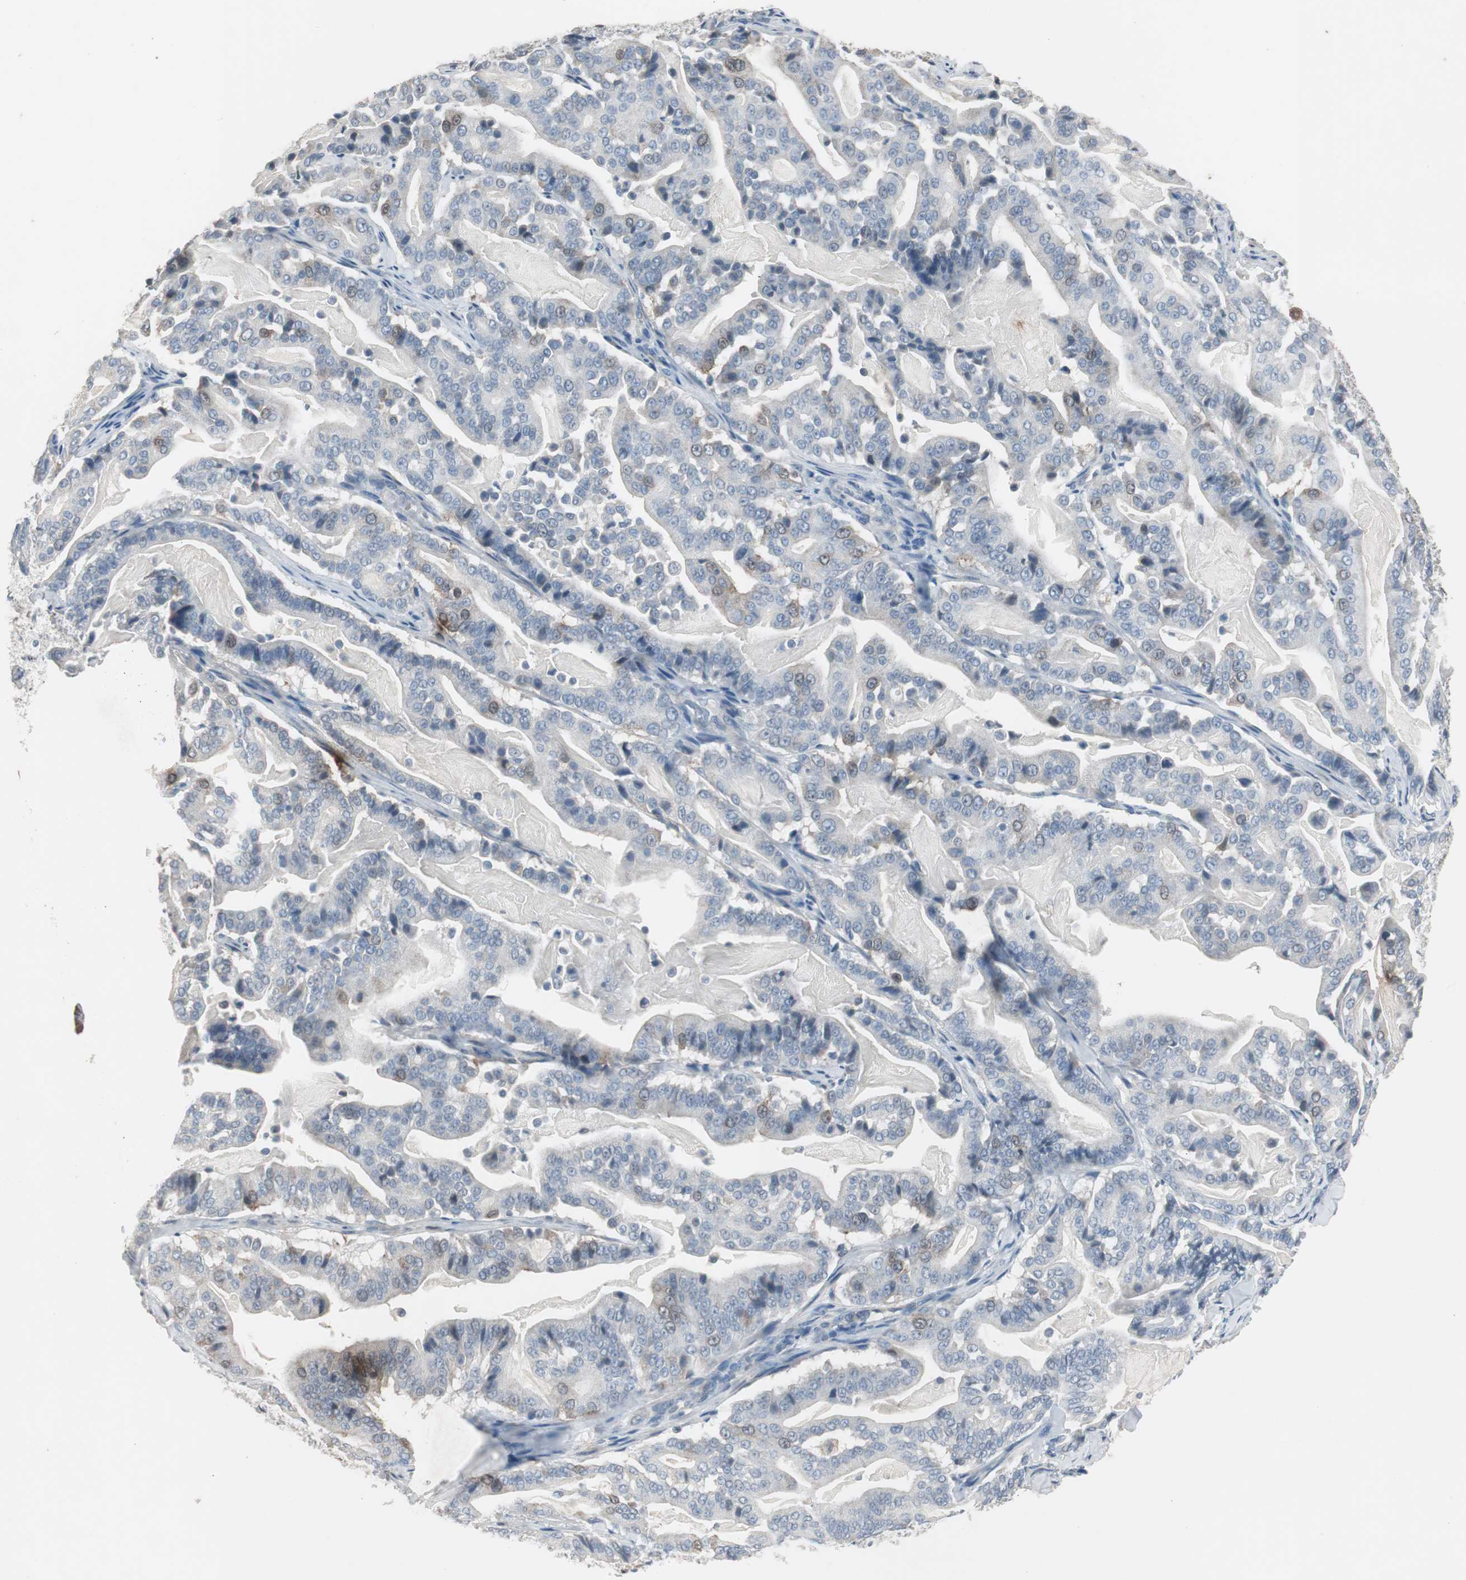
{"staining": {"intensity": "weak", "quantity": "<25%", "location": "cytoplasmic/membranous"}, "tissue": "pancreatic cancer", "cell_type": "Tumor cells", "image_type": "cancer", "snomed": [{"axis": "morphology", "description": "Adenocarcinoma, NOS"}, {"axis": "topography", "description": "Pancreas"}], "caption": "The photomicrograph exhibits no significant staining in tumor cells of pancreatic adenocarcinoma.", "gene": "TK1", "patient": {"sex": "male", "age": 63}}